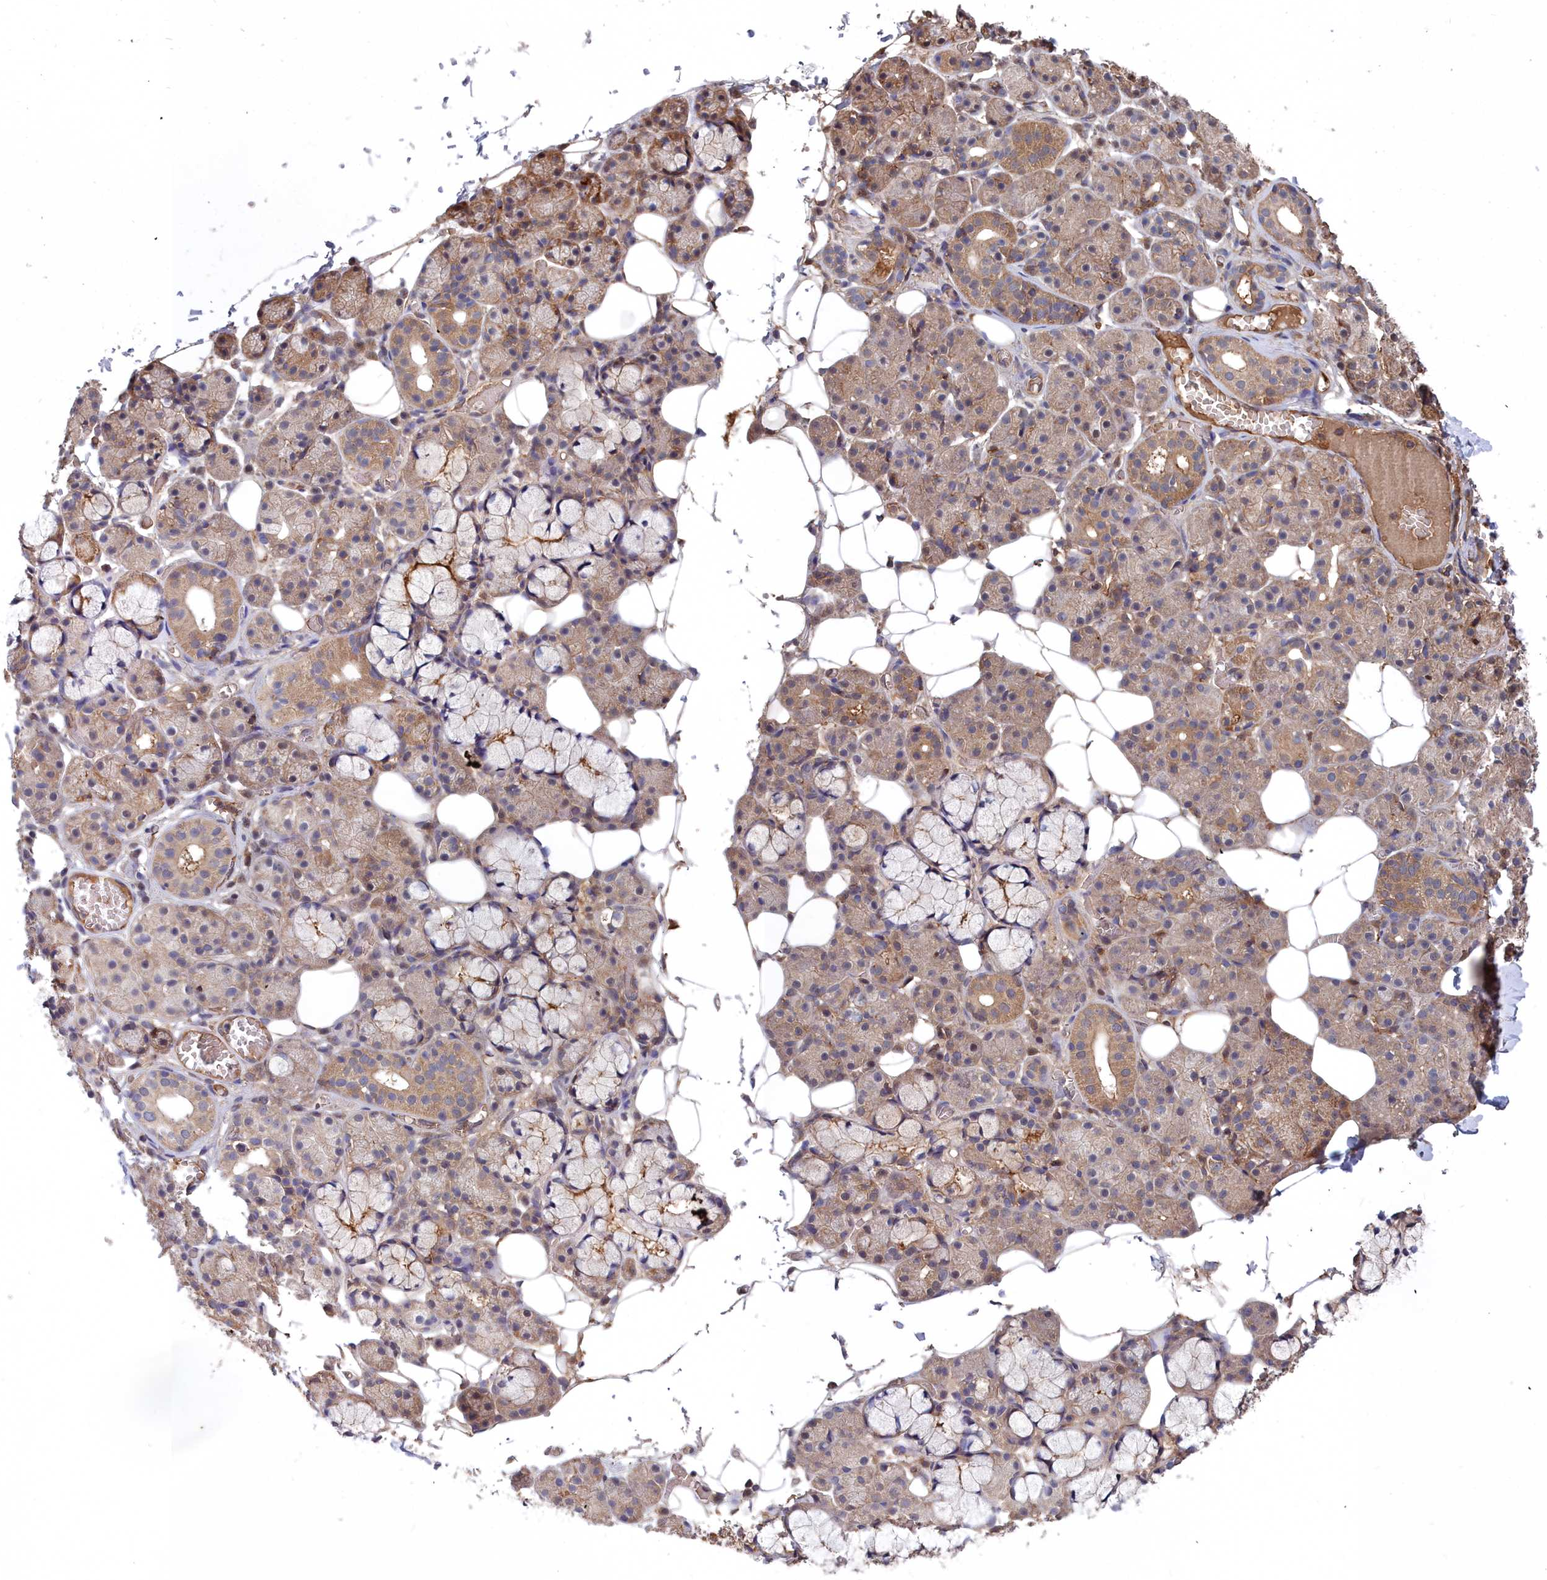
{"staining": {"intensity": "moderate", "quantity": "25%-75%", "location": "cytoplasmic/membranous"}, "tissue": "salivary gland", "cell_type": "Glandular cells", "image_type": "normal", "snomed": [{"axis": "morphology", "description": "Normal tissue, NOS"}, {"axis": "topography", "description": "Salivary gland"}], "caption": "This is an image of immunohistochemistry (IHC) staining of normal salivary gland, which shows moderate staining in the cytoplasmic/membranous of glandular cells.", "gene": "GFRA2", "patient": {"sex": "male", "age": 63}}